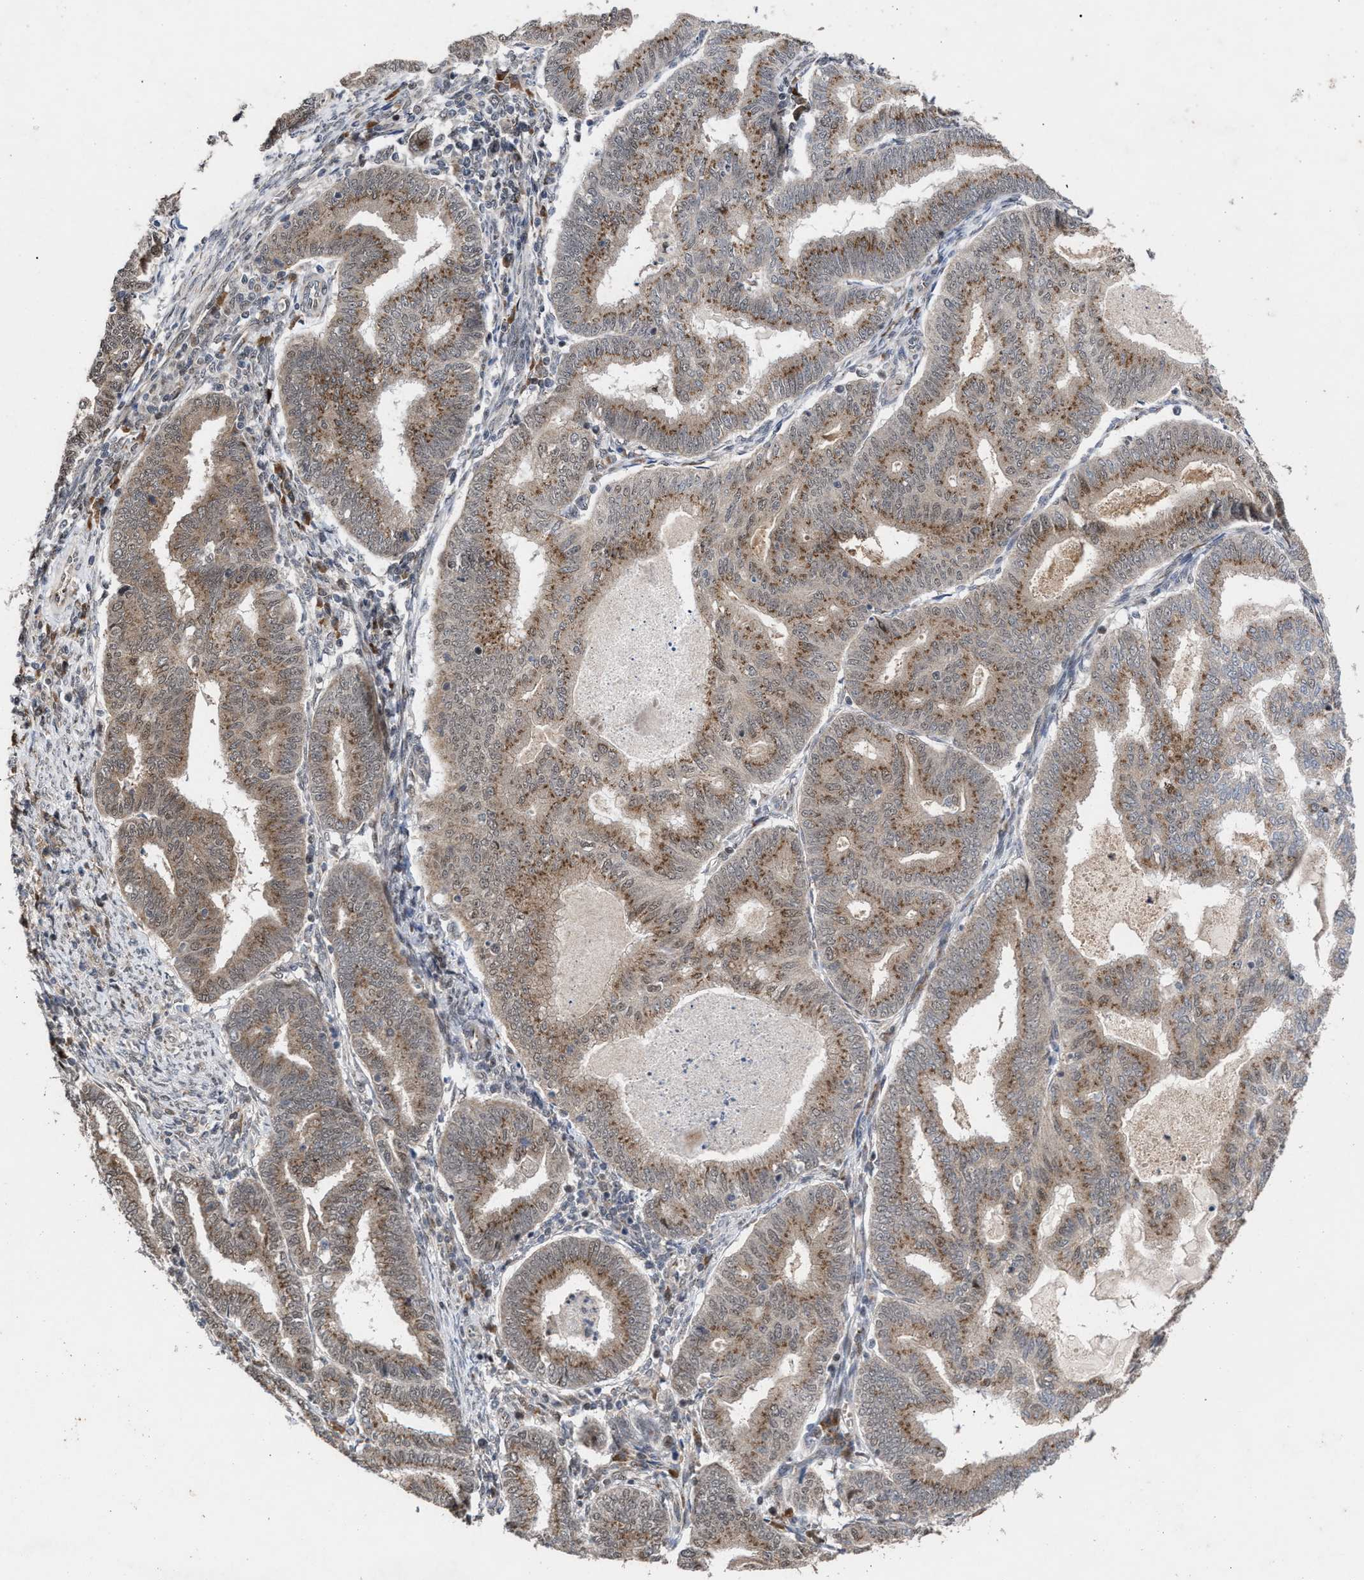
{"staining": {"intensity": "moderate", "quantity": "25%-75%", "location": "cytoplasmic/membranous"}, "tissue": "endometrial cancer", "cell_type": "Tumor cells", "image_type": "cancer", "snomed": [{"axis": "morphology", "description": "Polyp, NOS"}, {"axis": "morphology", "description": "Adenocarcinoma, NOS"}, {"axis": "morphology", "description": "Adenoma, NOS"}, {"axis": "topography", "description": "Endometrium"}], "caption": "Human endometrial polyp stained with a protein marker shows moderate staining in tumor cells.", "gene": "MKNK2", "patient": {"sex": "female", "age": 79}}